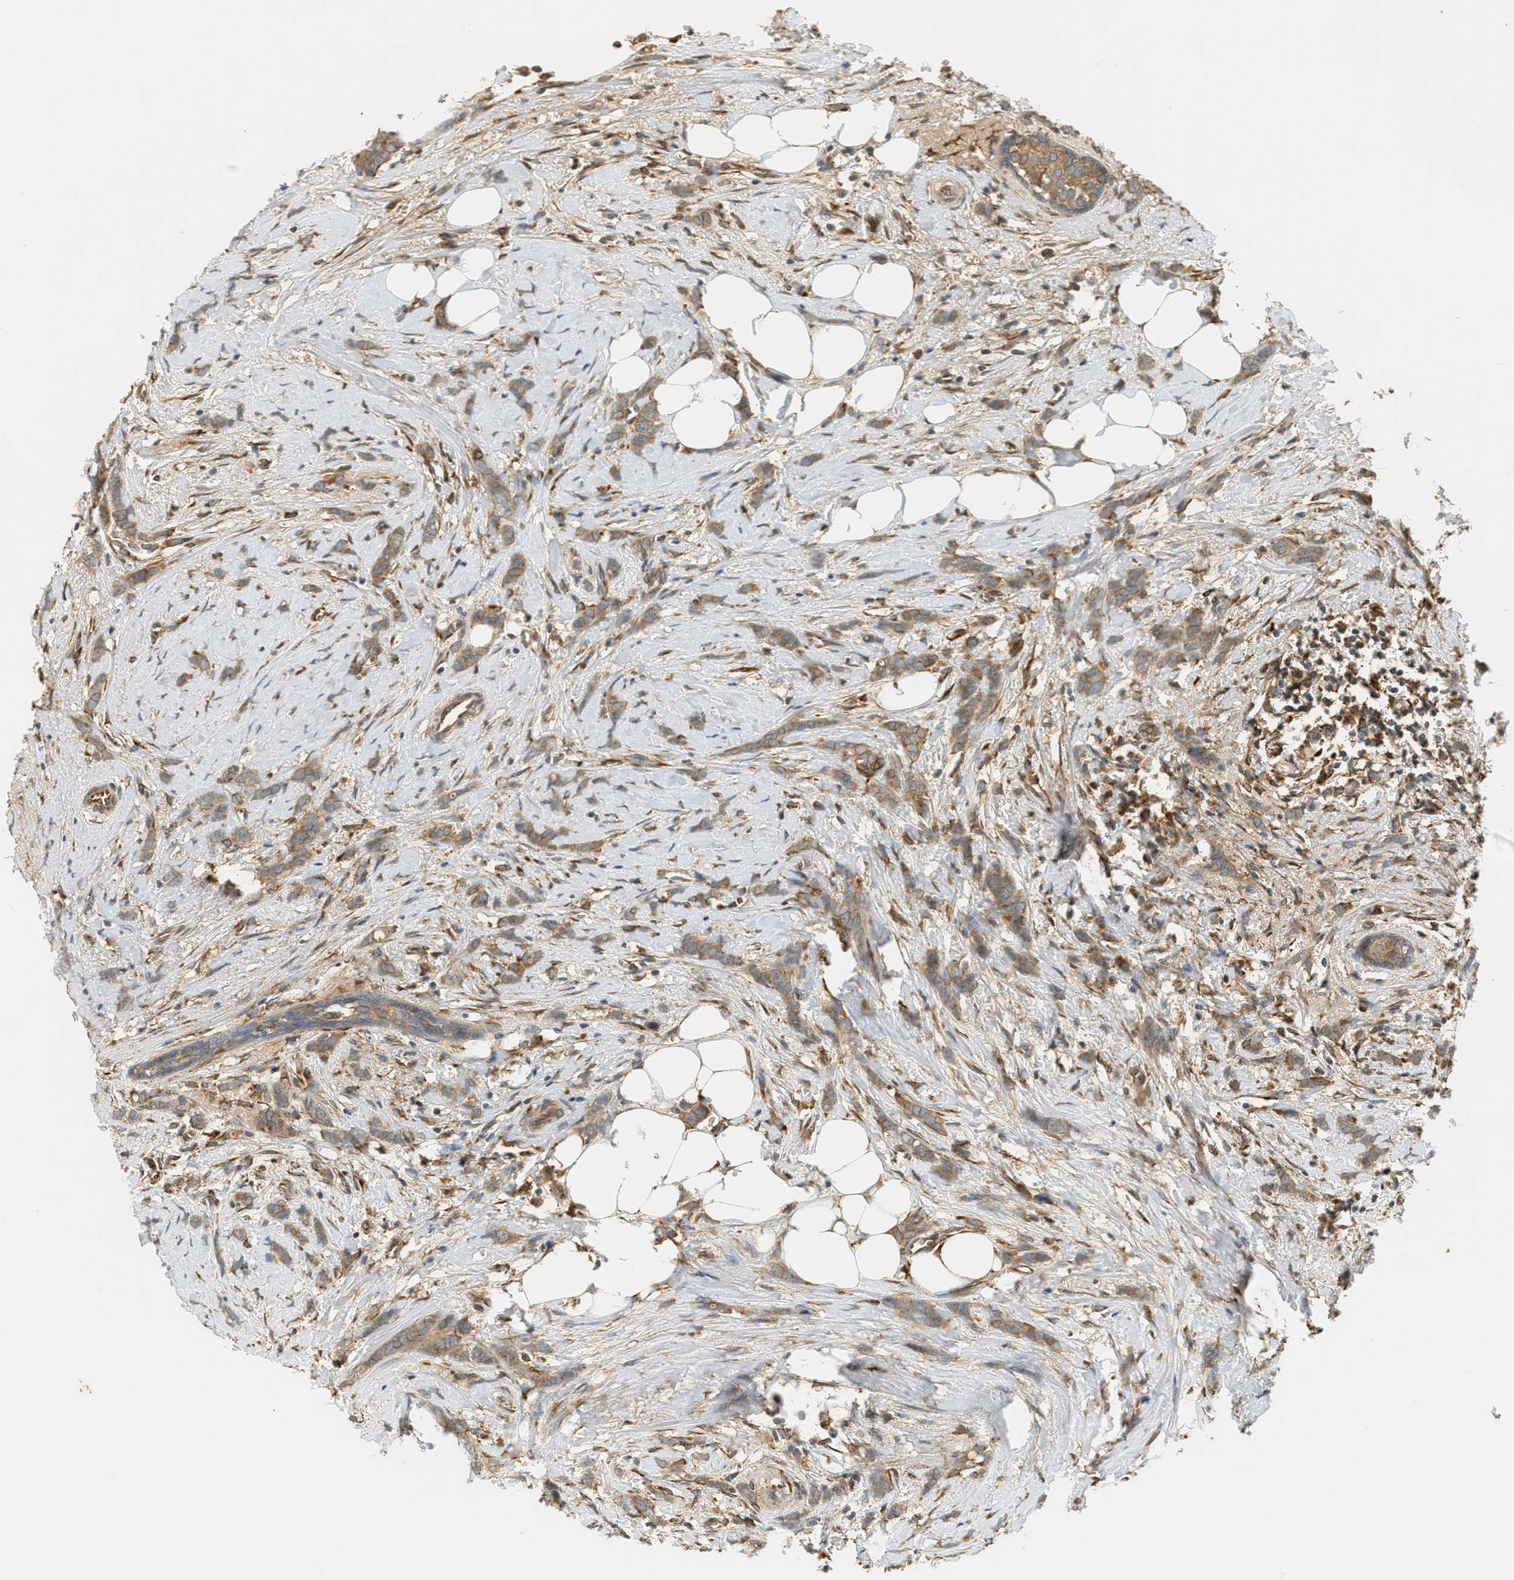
{"staining": {"intensity": "moderate", "quantity": ">75%", "location": "cytoplasmic/membranous"}, "tissue": "breast cancer", "cell_type": "Tumor cells", "image_type": "cancer", "snomed": [{"axis": "morphology", "description": "Lobular carcinoma, in situ"}, {"axis": "morphology", "description": "Lobular carcinoma"}, {"axis": "topography", "description": "Breast"}], "caption": "Immunohistochemical staining of human breast cancer reveals medium levels of moderate cytoplasmic/membranous protein positivity in about >75% of tumor cells.", "gene": "PDK1", "patient": {"sex": "female", "age": 41}}